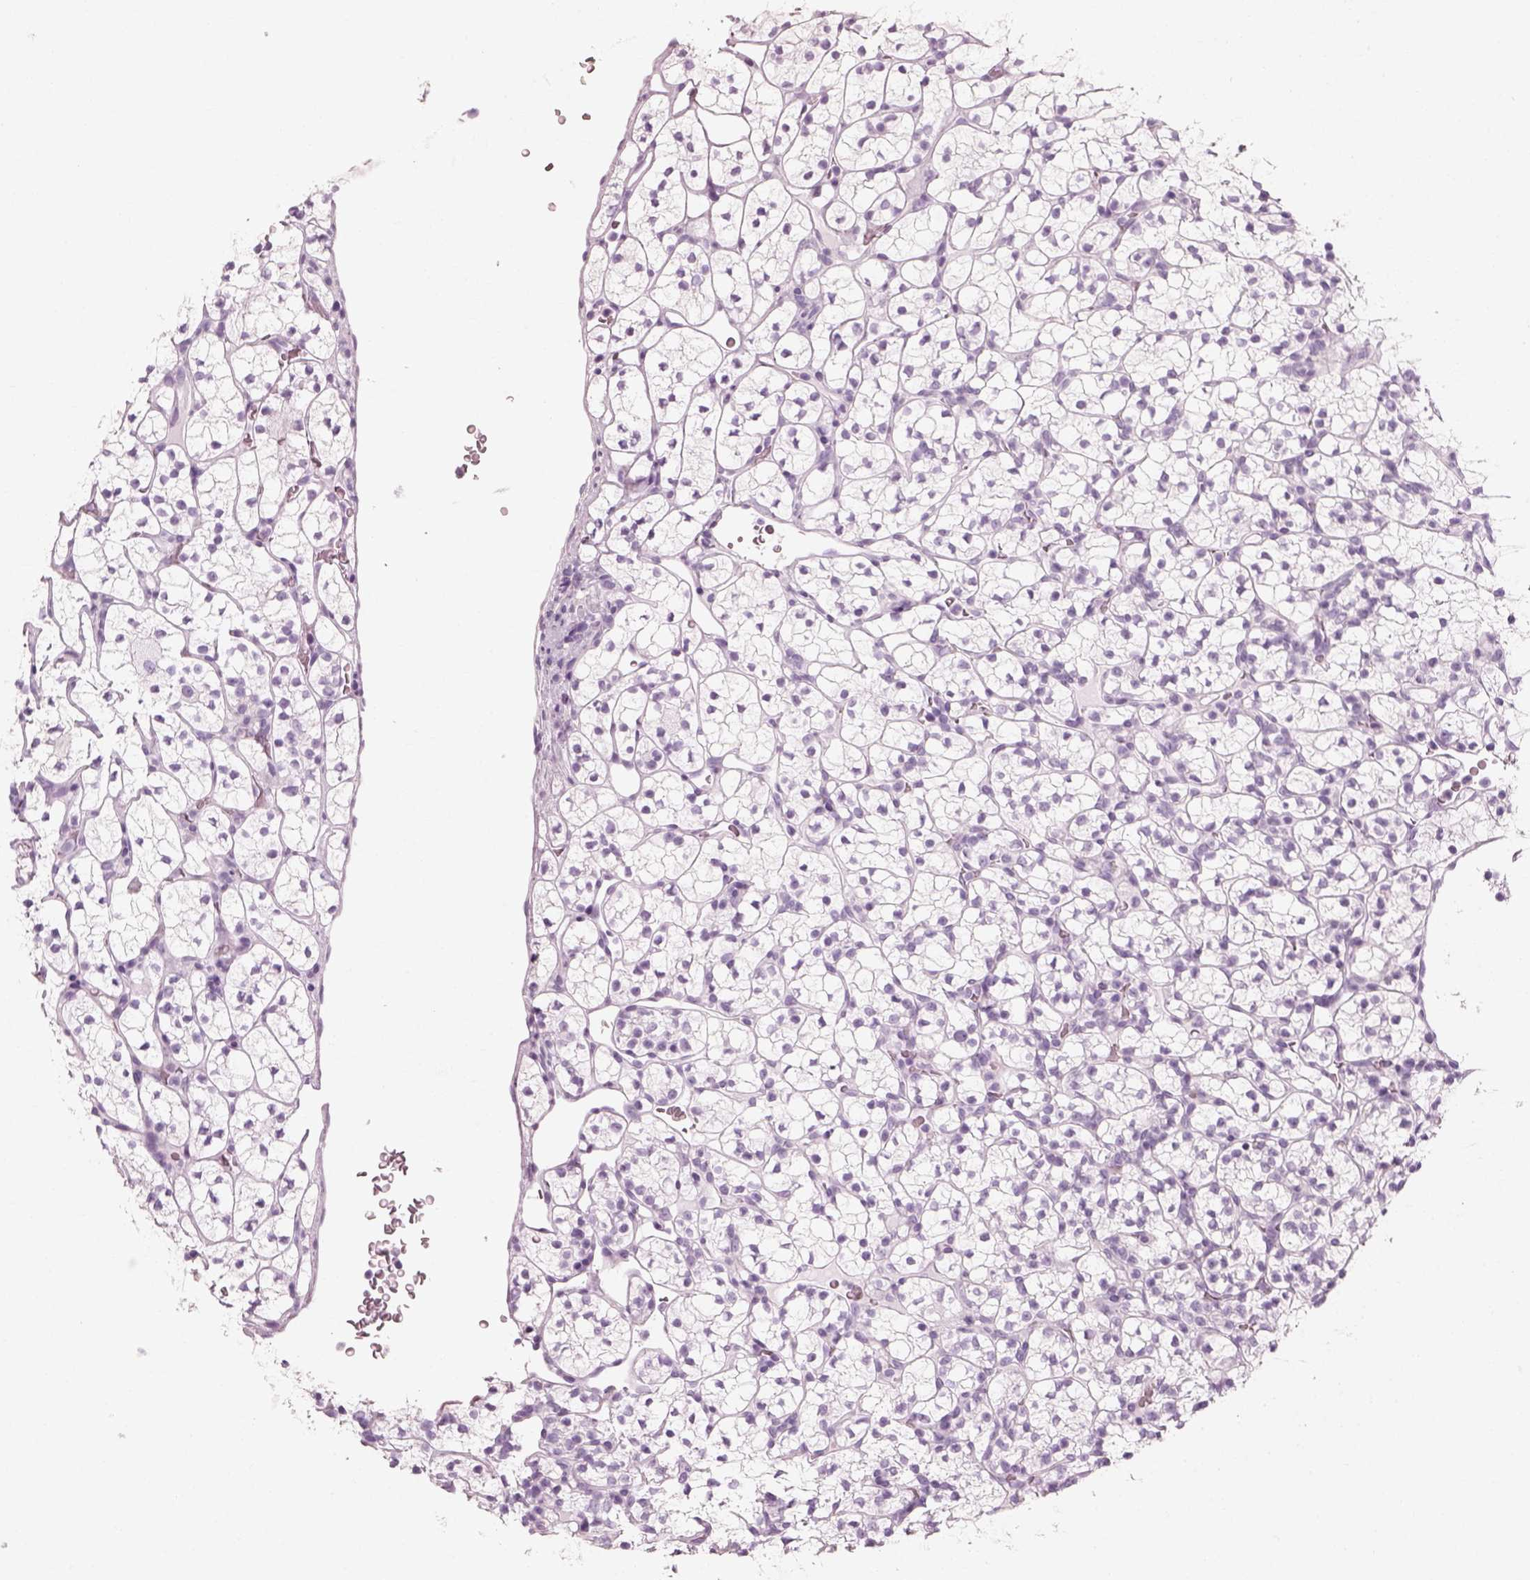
{"staining": {"intensity": "negative", "quantity": "none", "location": "none"}, "tissue": "renal cancer", "cell_type": "Tumor cells", "image_type": "cancer", "snomed": [{"axis": "morphology", "description": "Adenocarcinoma, NOS"}, {"axis": "topography", "description": "Kidney"}], "caption": "This is a micrograph of IHC staining of renal cancer (adenocarcinoma), which shows no positivity in tumor cells. (DAB (3,3'-diaminobenzidine) IHC visualized using brightfield microscopy, high magnification).", "gene": "CRYAA", "patient": {"sex": "female", "age": 89}}